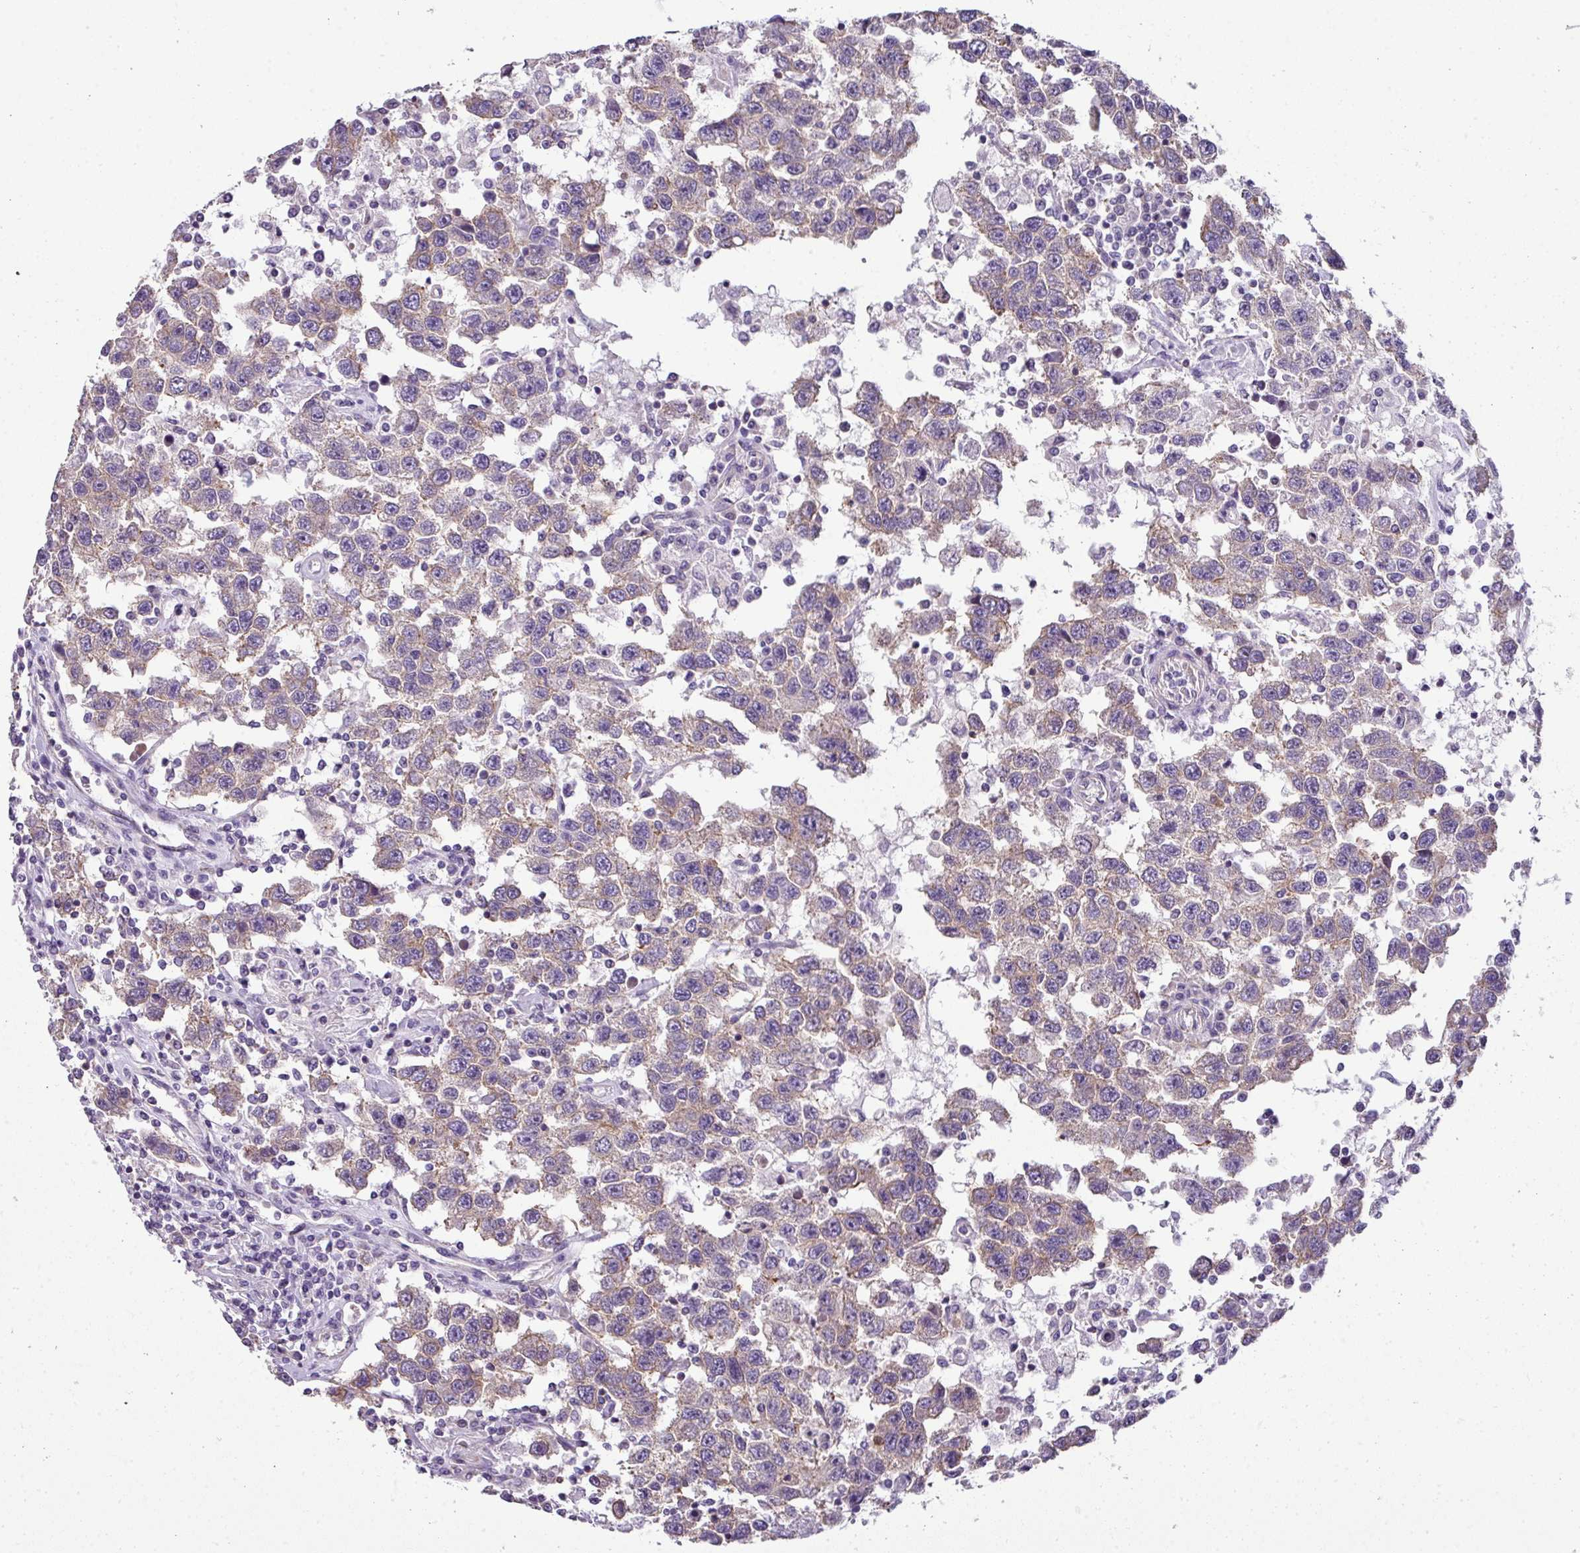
{"staining": {"intensity": "weak", "quantity": "25%-75%", "location": "cytoplasmic/membranous"}, "tissue": "testis cancer", "cell_type": "Tumor cells", "image_type": "cancer", "snomed": [{"axis": "morphology", "description": "Seminoma, NOS"}, {"axis": "topography", "description": "Testis"}], "caption": "There is low levels of weak cytoplasmic/membranous expression in tumor cells of seminoma (testis), as demonstrated by immunohistochemical staining (brown color).", "gene": "PALS2", "patient": {"sex": "male", "age": 41}}